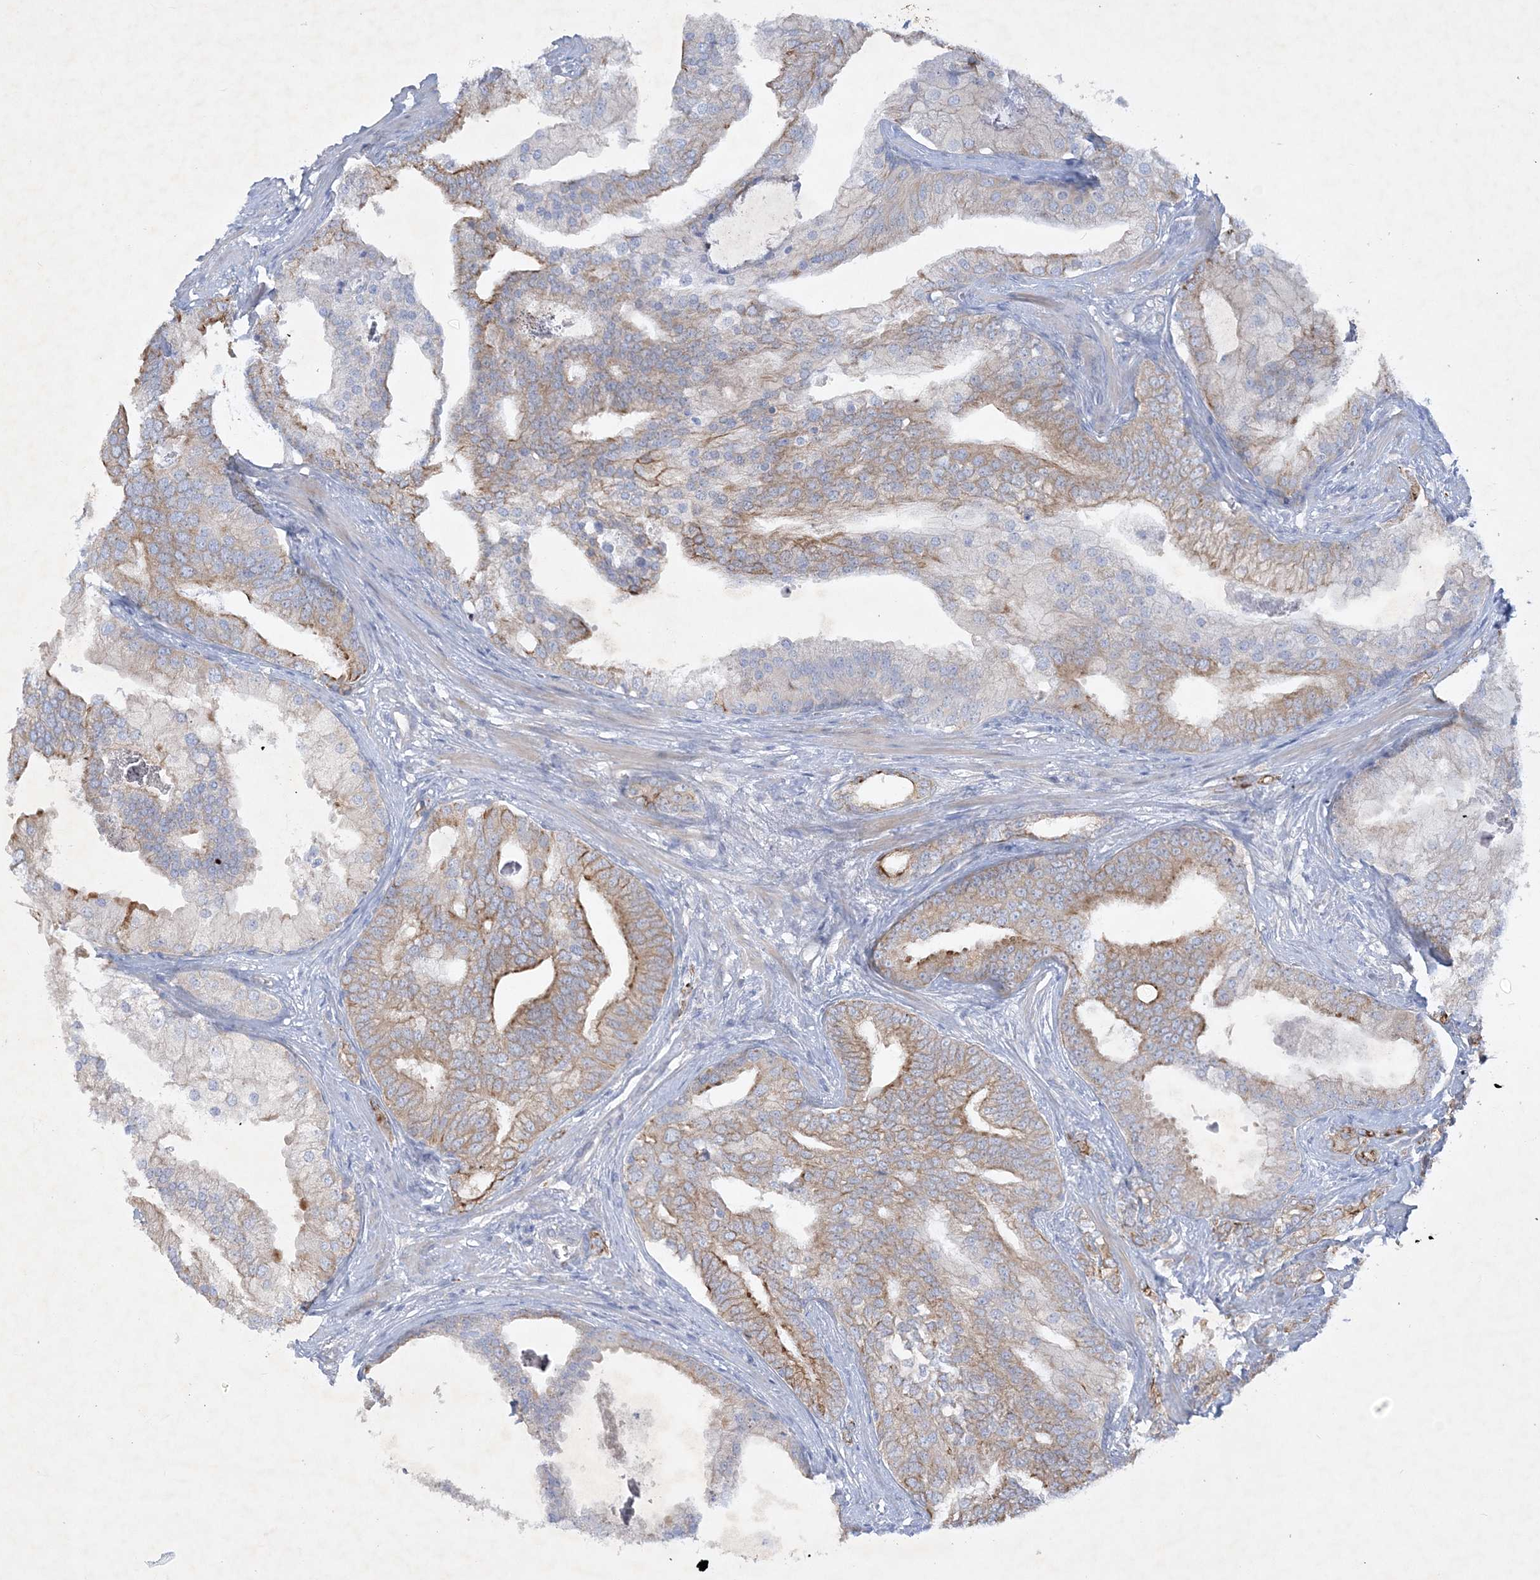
{"staining": {"intensity": "weak", "quantity": ">75%", "location": "cytoplasmic/membranous"}, "tissue": "prostate cancer", "cell_type": "Tumor cells", "image_type": "cancer", "snomed": [{"axis": "morphology", "description": "Adenocarcinoma, Low grade"}, {"axis": "topography", "description": "Prostate"}], "caption": "Immunohistochemistry (IHC) staining of prostate low-grade adenocarcinoma, which demonstrates low levels of weak cytoplasmic/membranous positivity in approximately >75% of tumor cells indicating weak cytoplasmic/membranous protein staining. The staining was performed using DAB (3,3'-diaminobenzidine) (brown) for protein detection and nuclei were counterstained in hematoxylin (blue).", "gene": "FARSB", "patient": {"sex": "male", "age": 58}}